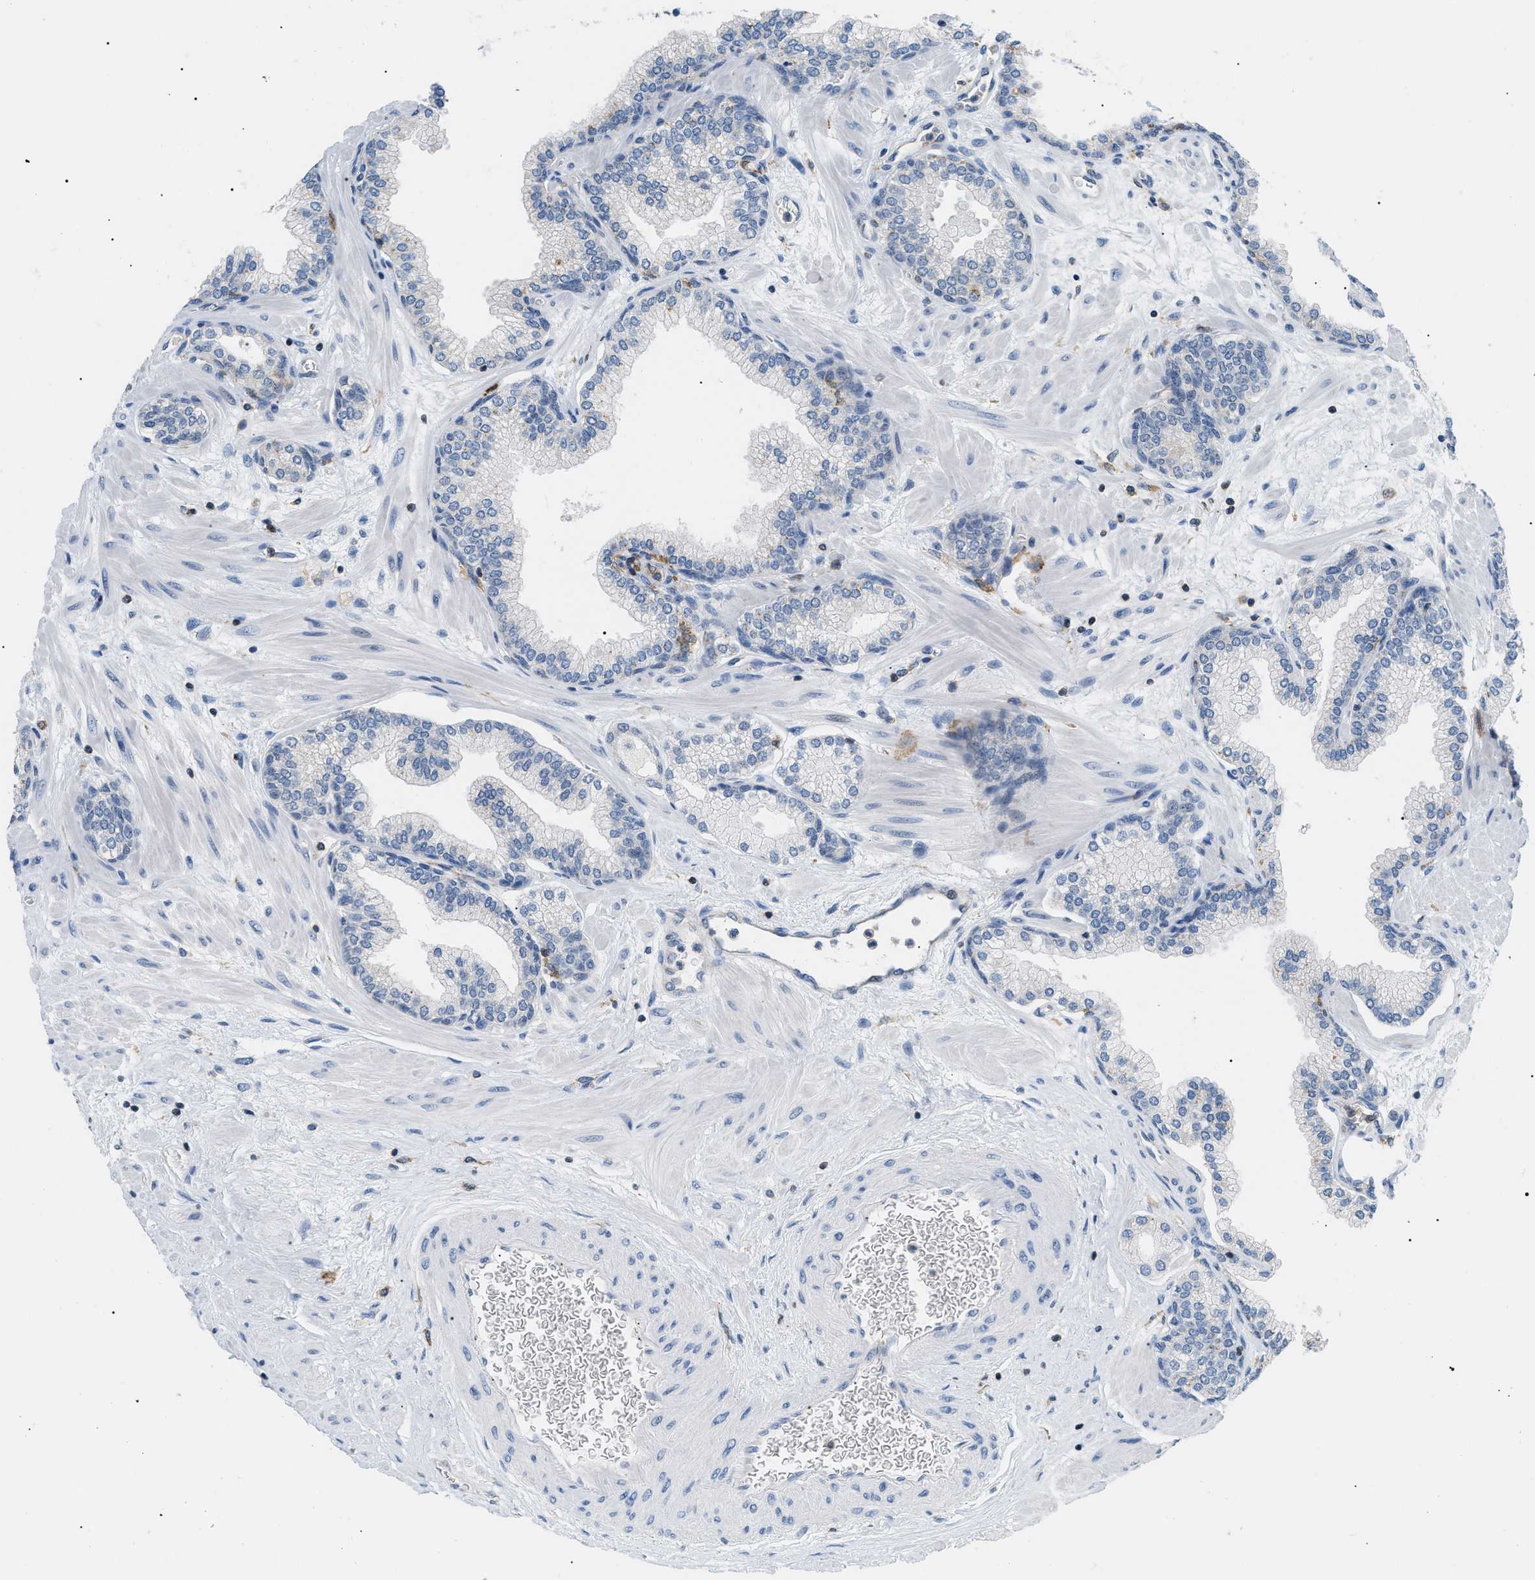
{"staining": {"intensity": "weak", "quantity": "<25%", "location": "cytoplasmic/membranous"}, "tissue": "prostate", "cell_type": "Glandular cells", "image_type": "normal", "snomed": [{"axis": "morphology", "description": "Normal tissue, NOS"}, {"axis": "morphology", "description": "Urothelial carcinoma, Low grade"}, {"axis": "topography", "description": "Urinary bladder"}, {"axis": "topography", "description": "Prostate"}], "caption": "DAB immunohistochemical staining of benign human prostate reveals no significant staining in glandular cells. Brightfield microscopy of IHC stained with DAB (brown) and hematoxylin (blue), captured at high magnification.", "gene": "INPP5D", "patient": {"sex": "male", "age": 60}}